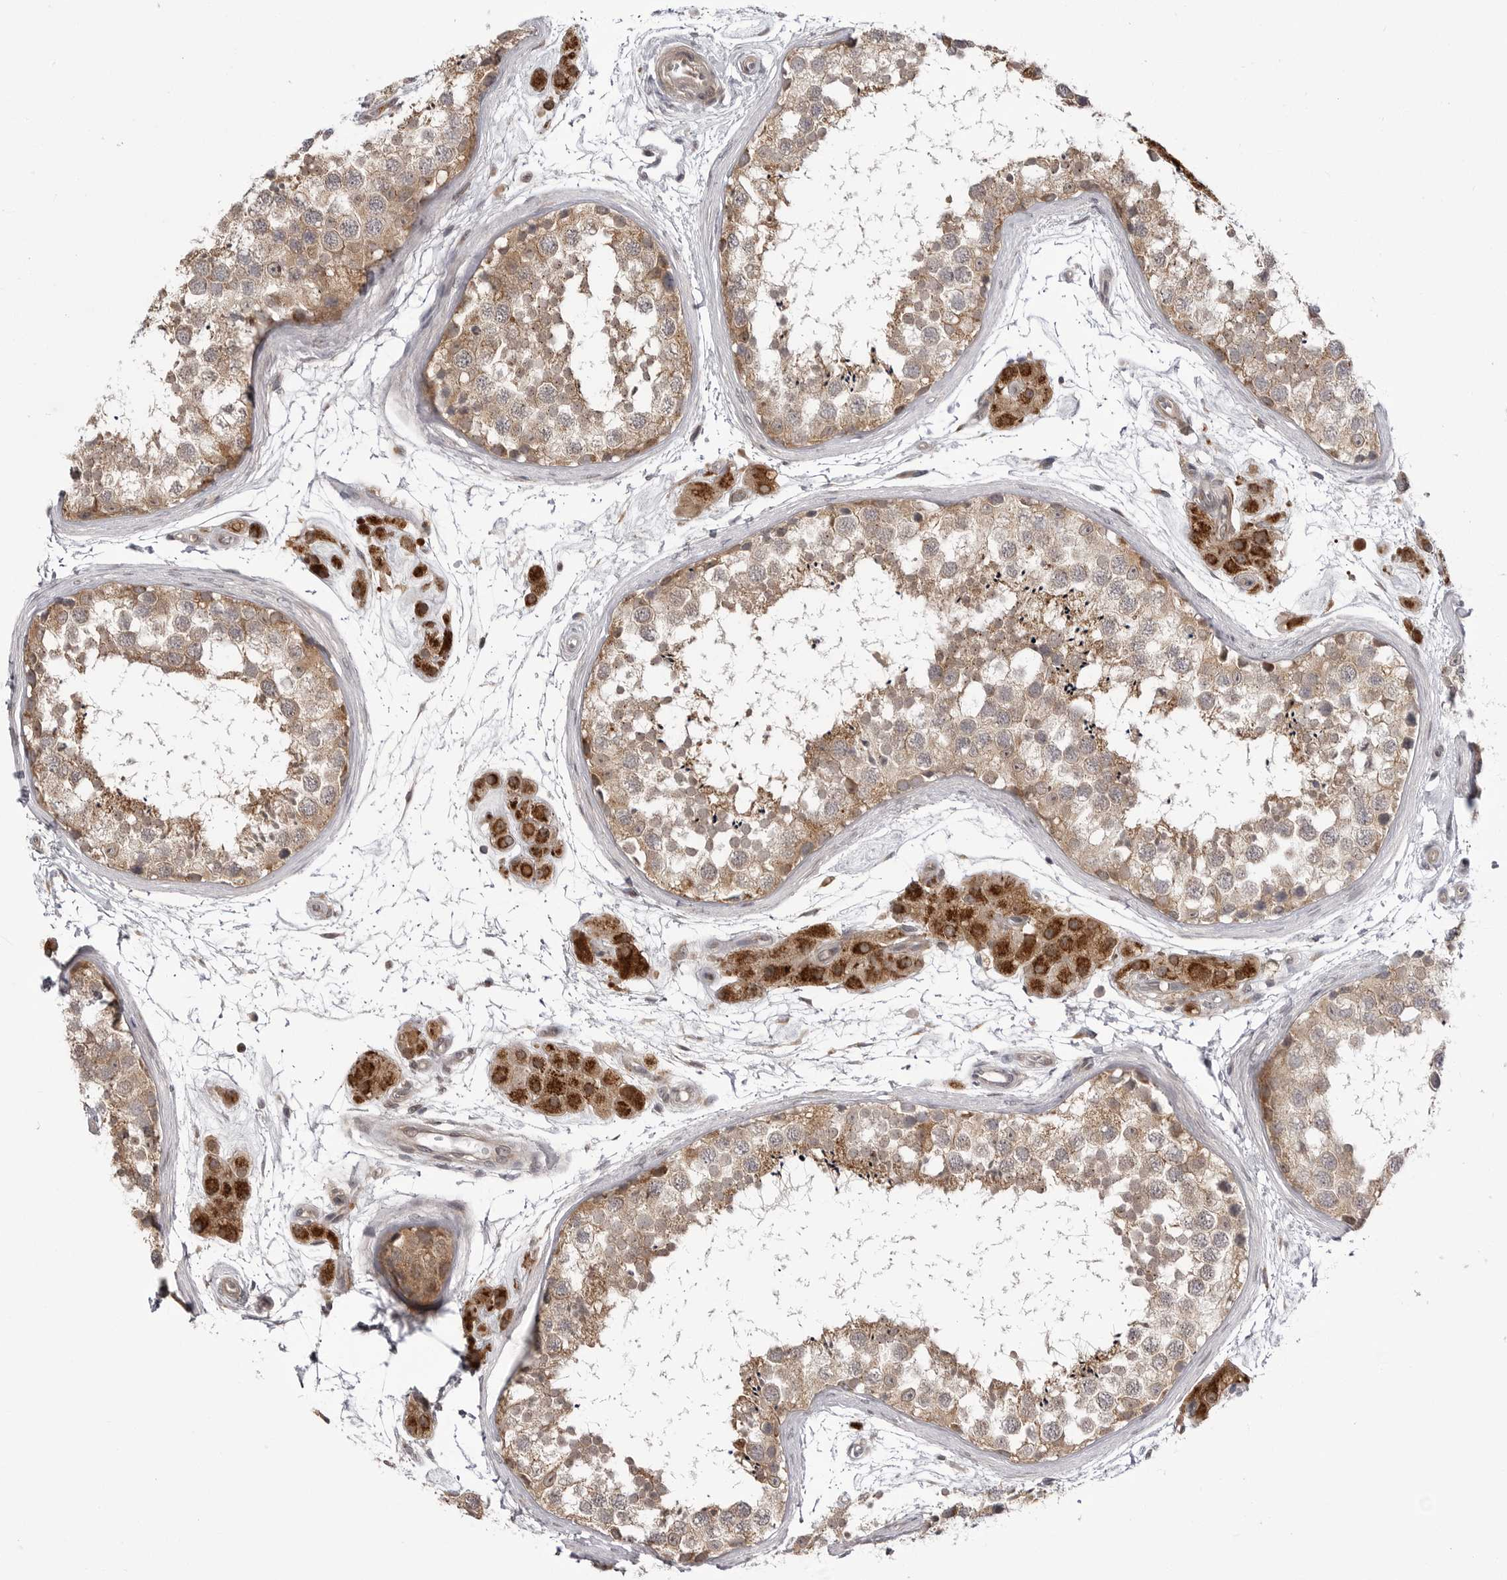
{"staining": {"intensity": "weak", "quantity": ">75%", "location": "cytoplasmic/membranous"}, "tissue": "testis", "cell_type": "Cells in seminiferous ducts", "image_type": "normal", "snomed": [{"axis": "morphology", "description": "Normal tissue, NOS"}, {"axis": "topography", "description": "Testis"}], "caption": "The immunohistochemical stain shows weak cytoplasmic/membranous positivity in cells in seminiferous ducts of benign testis.", "gene": "CCDC18", "patient": {"sex": "male", "age": 56}}